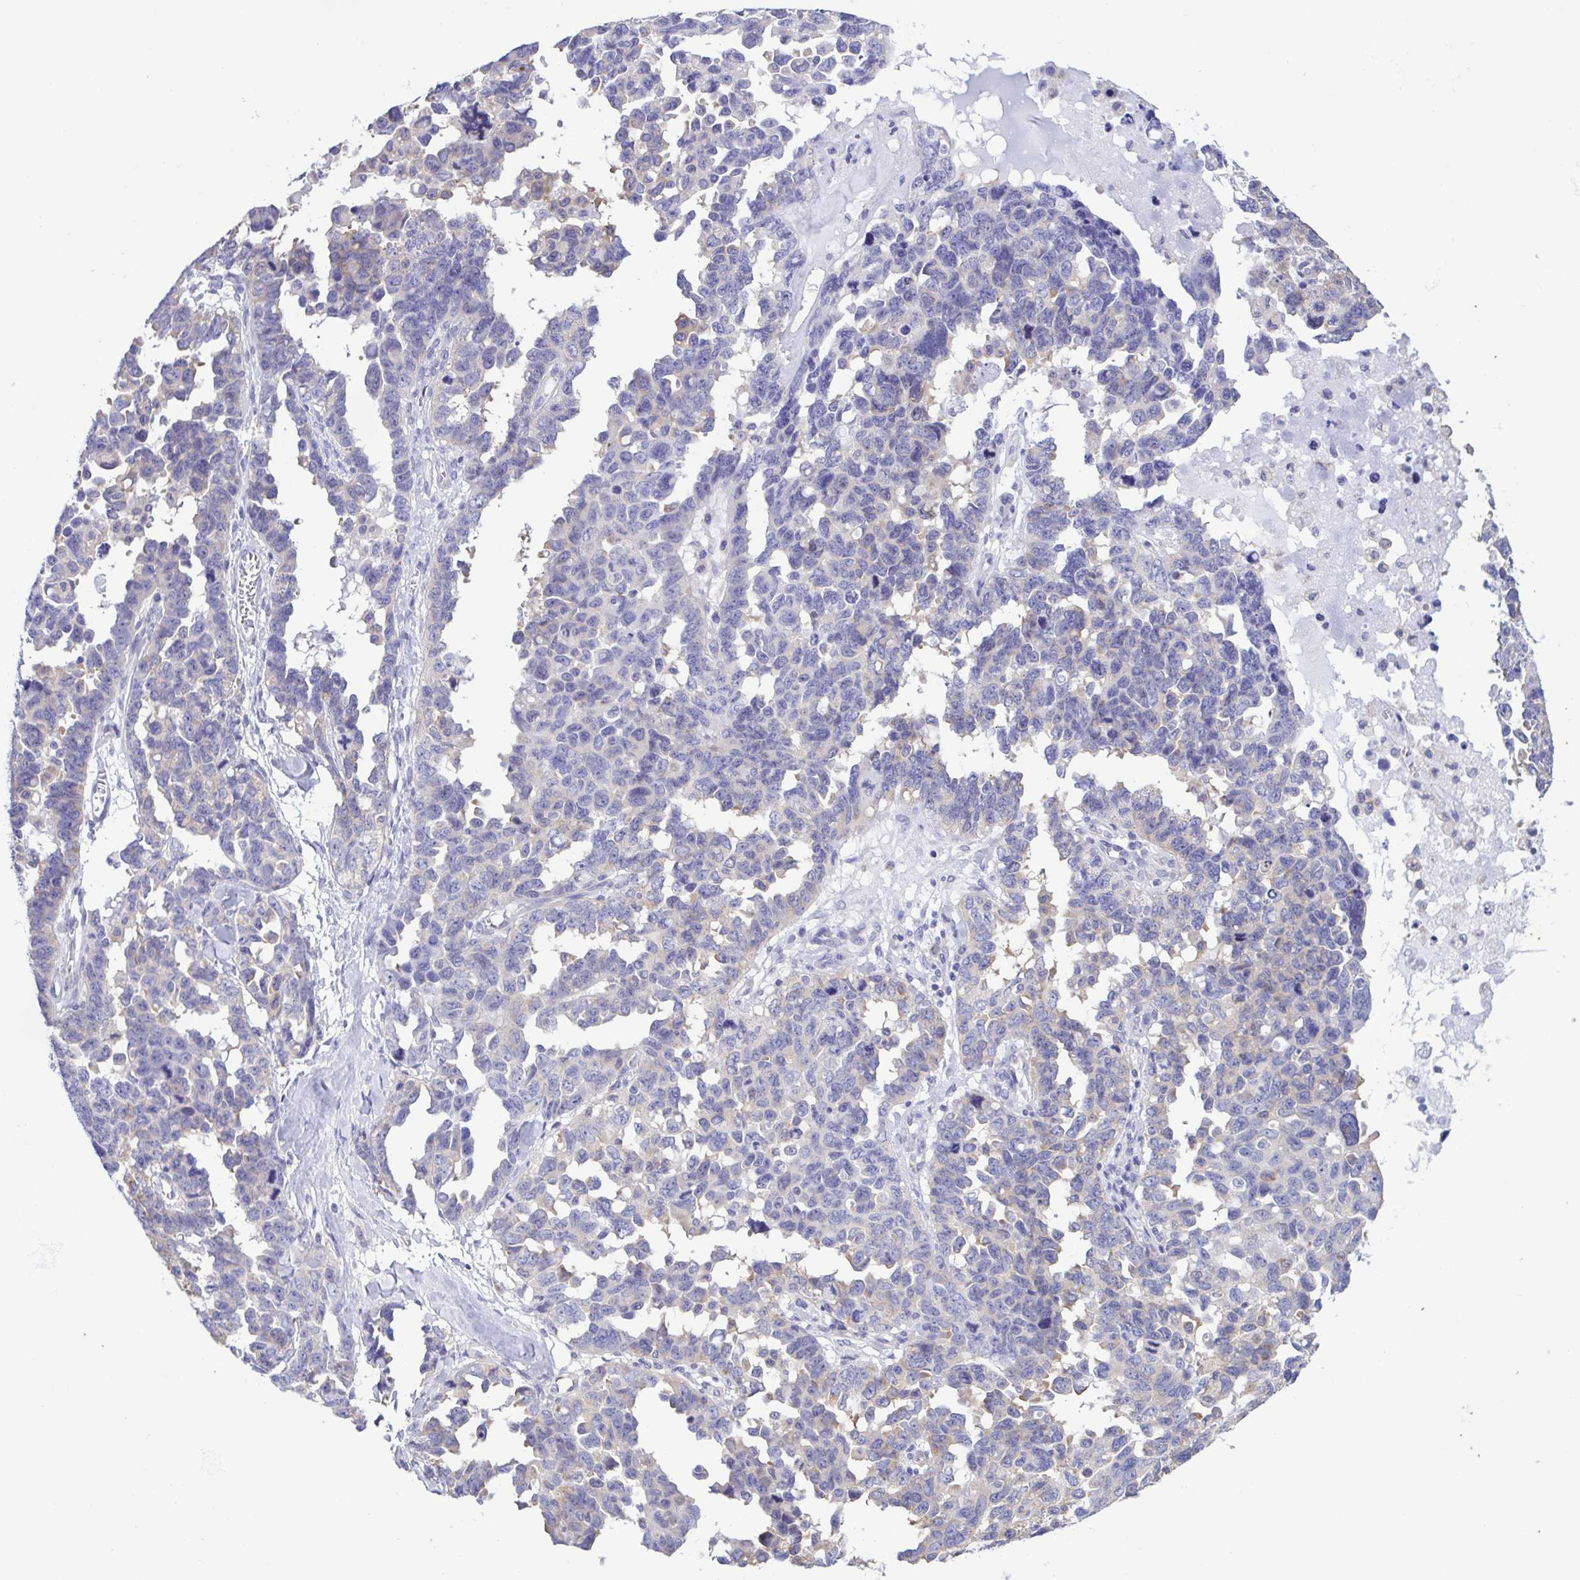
{"staining": {"intensity": "negative", "quantity": "none", "location": "none"}, "tissue": "ovarian cancer", "cell_type": "Tumor cells", "image_type": "cancer", "snomed": [{"axis": "morphology", "description": "Cystadenocarcinoma, serous, NOS"}, {"axis": "topography", "description": "Ovary"}], "caption": "Histopathology image shows no significant protein staining in tumor cells of serous cystadenocarcinoma (ovarian).", "gene": "TNNI3", "patient": {"sex": "female", "age": 69}}